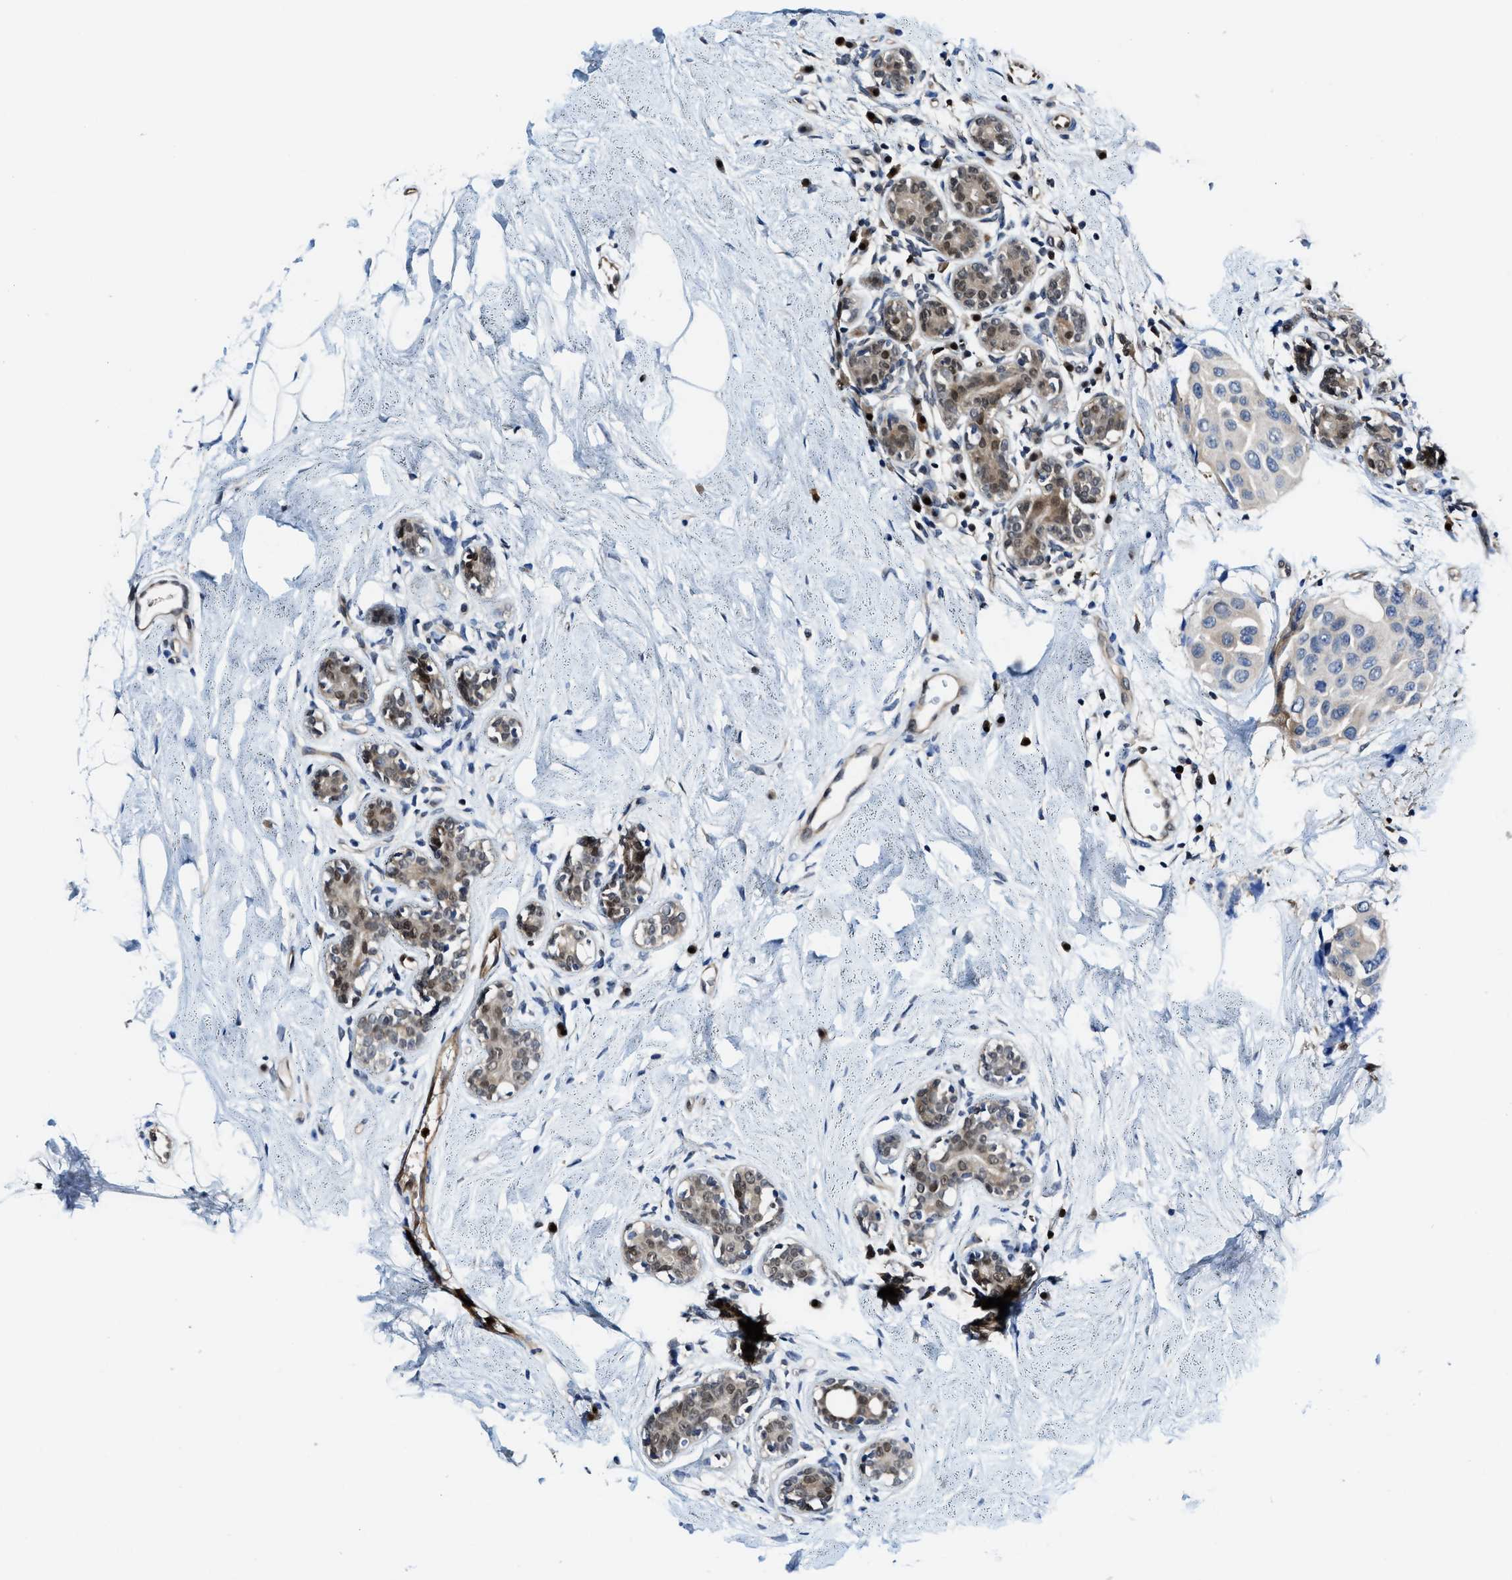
{"staining": {"intensity": "negative", "quantity": "none", "location": "none"}, "tissue": "breast cancer", "cell_type": "Tumor cells", "image_type": "cancer", "snomed": [{"axis": "morphology", "description": "Normal tissue, NOS"}, {"axis": "morphology", "description": "Duct carcinoma"}, {"axis": "topography", "description": "Breast"}], "caption": "Immunohistochemical staining of invasive ductal carcinoma (breast) demonstrates no significant staining in tumor cells.", "gene": "LTA4H", "patient": {"sex": "female", "age": 39}}